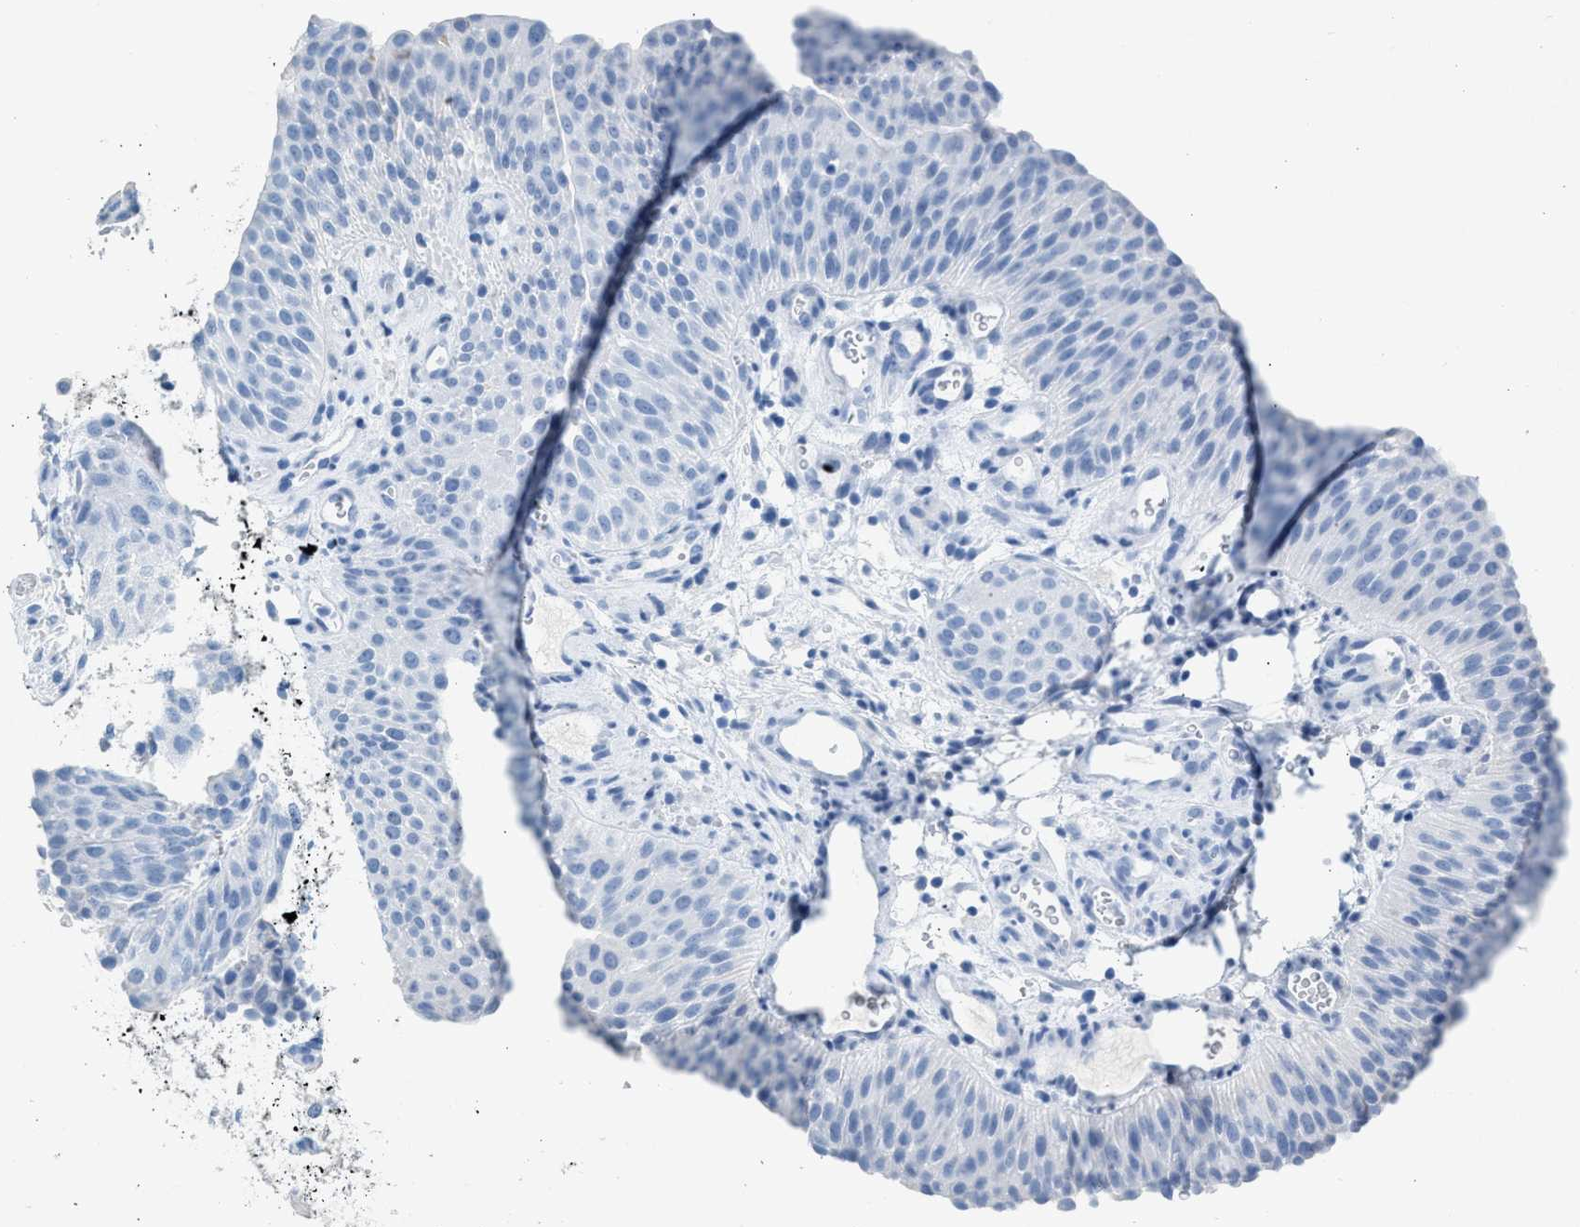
{"staining": {"intensity": "negative", "quantity": "none", "location": "none"}, "tissue": "urothelial cancer", "cell_type": "Tumor cells", "image_type": "cancer", "snomed": [{"axis": "morphology", "description": "Urothelial carcinoma, Low grade"}, {"axis": "morphology", "description": "Urothelial carcinoma, High grade"}, {"axis": "topography", "description": "Urinary bladder"}], "caption": "Immunohistochemical staining of human urothelial cancer shows no significant positivity in tumor cells.", "gene": "HHATL", "patient": {"sex": "male", "age": 35}}